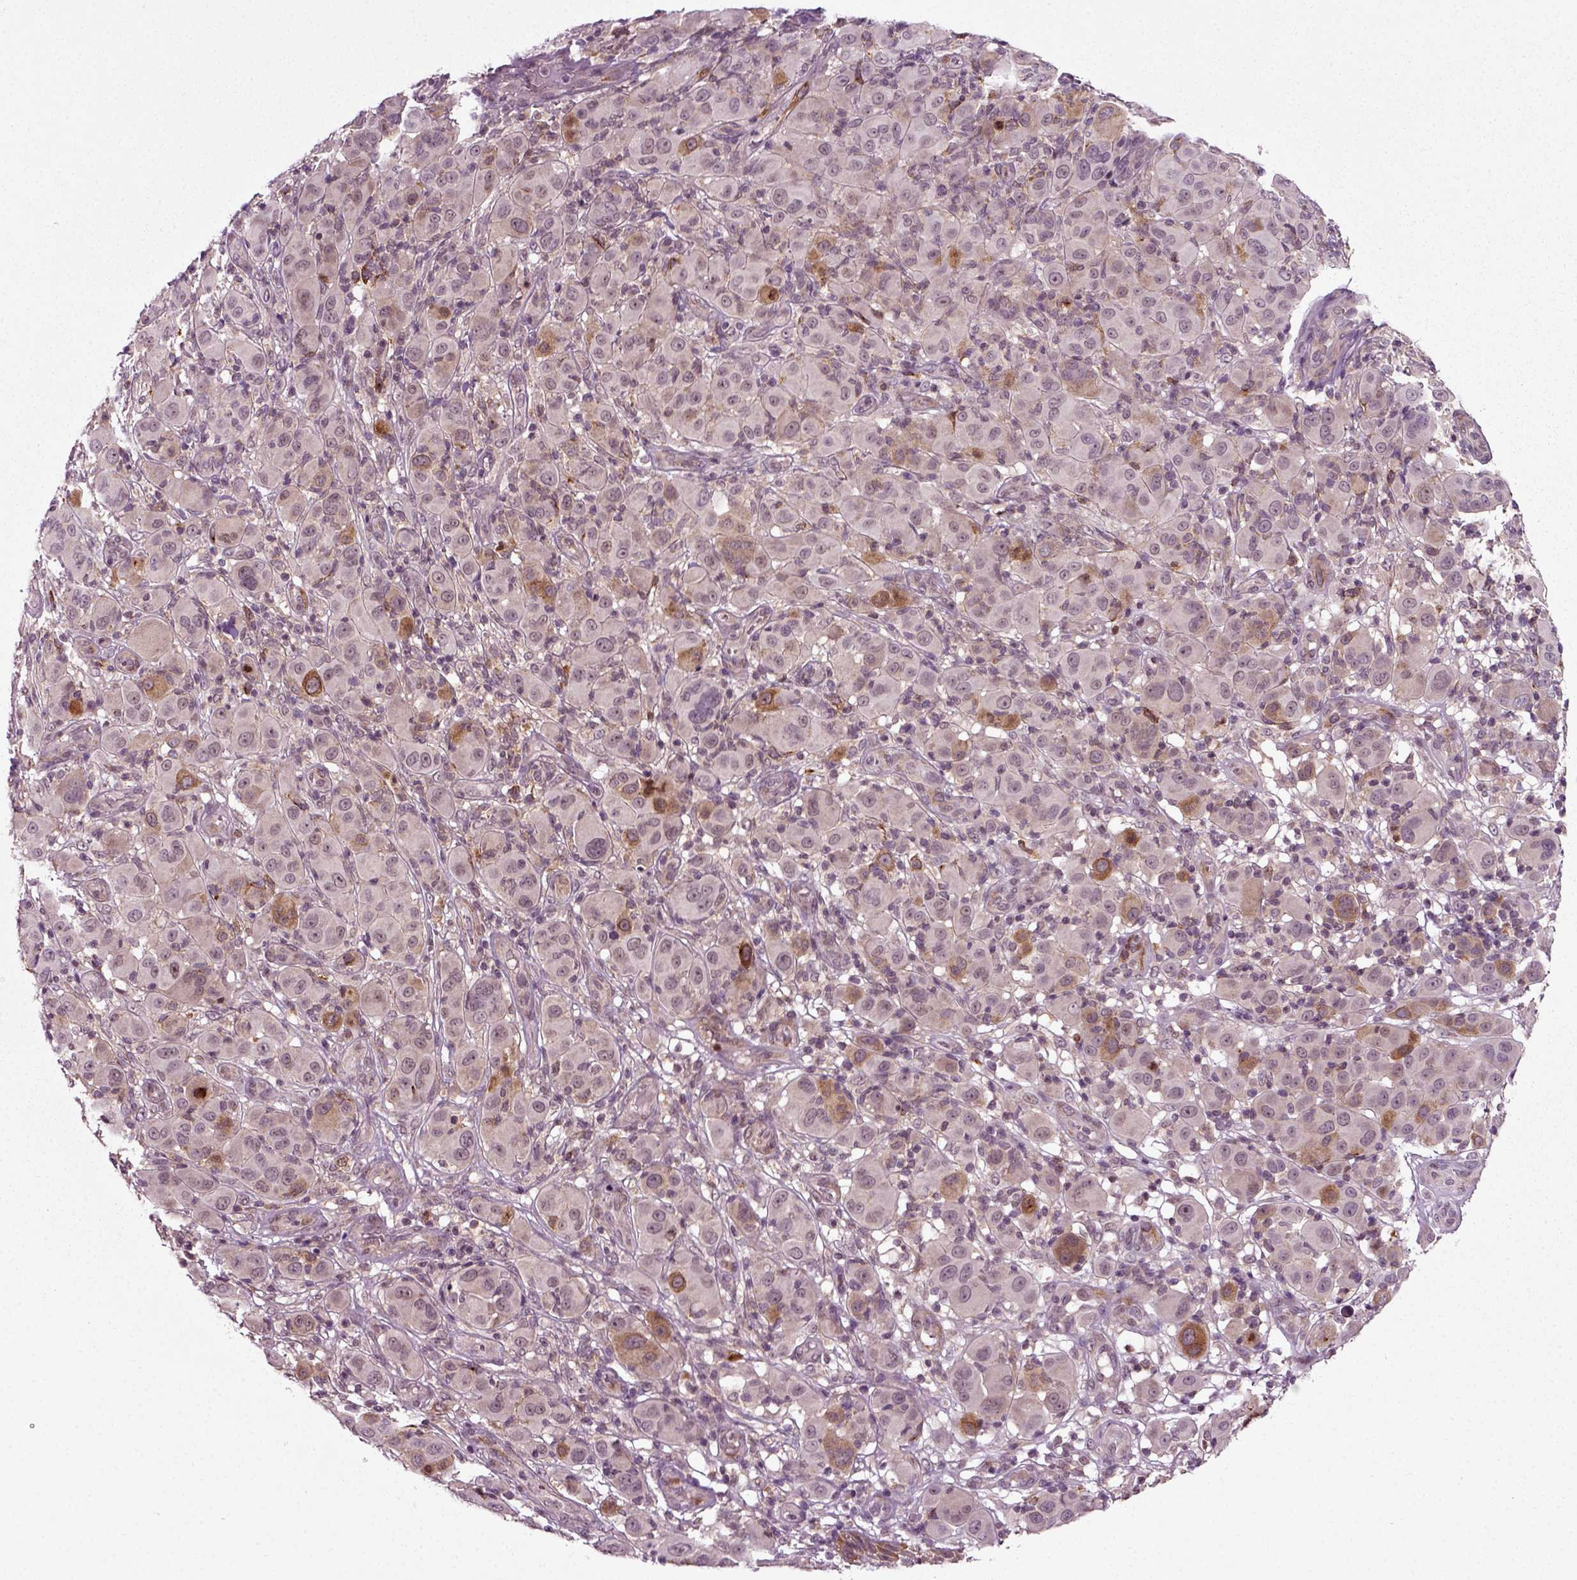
{"staining": {"intensity": "moderate", "quantity": "<25%", "location": "cytoplasmic/membranous"}, "tissue": "melanoma", "cell_type": "Tumor cells", "image_type": "cancer", "snomed": [{"axis": "morphology", "description": "Malignant melanoma, NOS"}, {"axis": "topography", "description": "Skin"}], "caption": "About <25% of tumor cells in human melanoma reveal moderate cytoplasmic/membranous protein expression as visualized by brown immunohistochemical staining.", "gene": "KNSTRN", "patient": {"sex": "female", "age": 87}}